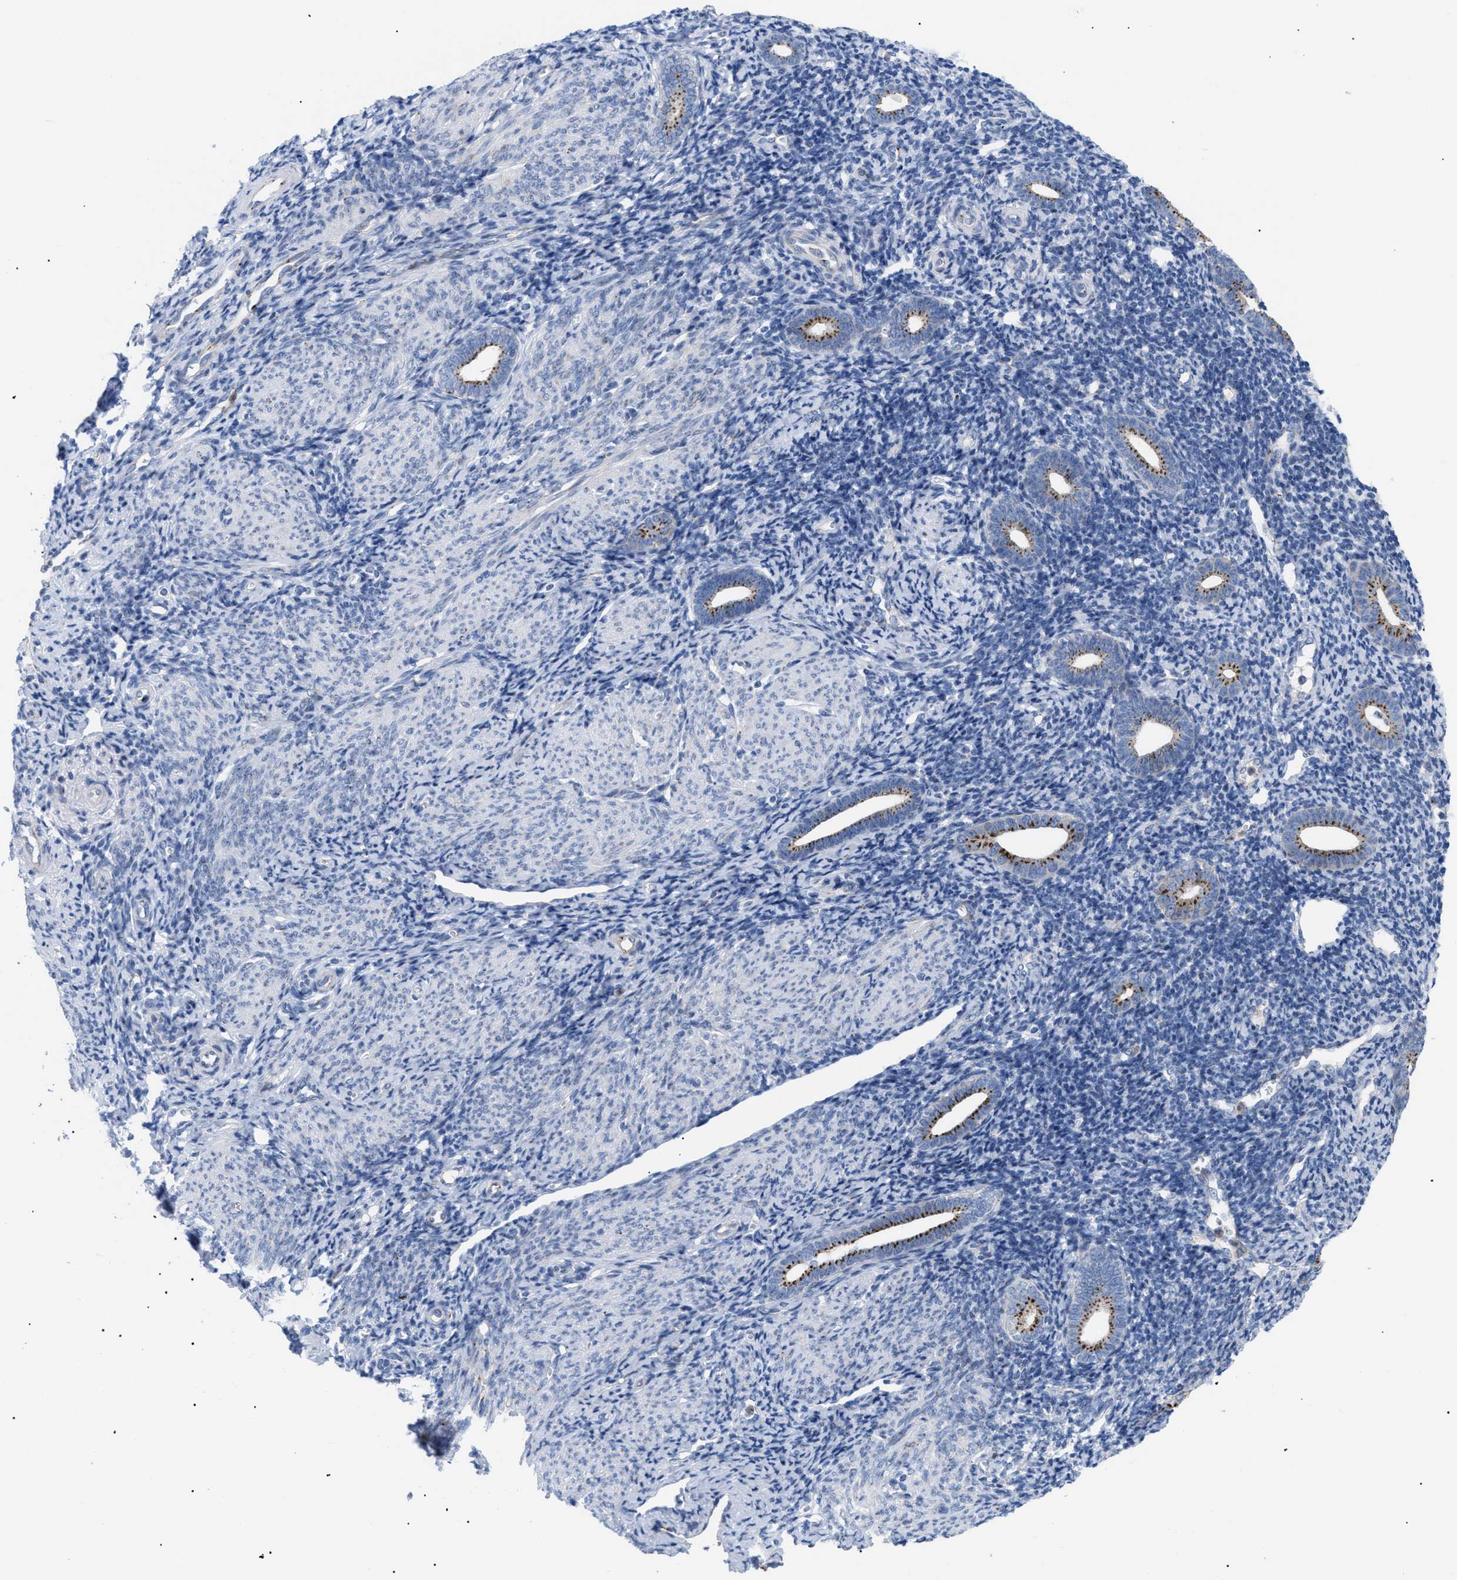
{"staining": {"intensity": "negative", "quantity": "none", "location": "none"}, "tissue": "endometrium", "cell_type": "Cells in endometrial stroma", "image_type": "normal", "snomed": [{"axis": "morphology", "description": "Normal tissue, NOS"}, {"axis": "topography", "description": "Endometrium"}], "caption": "This photomicrograph is of normal endometrium stained with immunohistochemistry (IHC) to label a protein in brown with the nuclei are counter-stained blue. There is no positivity in cells in endometrial stroma. (DAB immunohistochemistry with hematoxylin counter stain).", "gene": "TMEM17", "patient": {"sex": "female", "age": 50}}